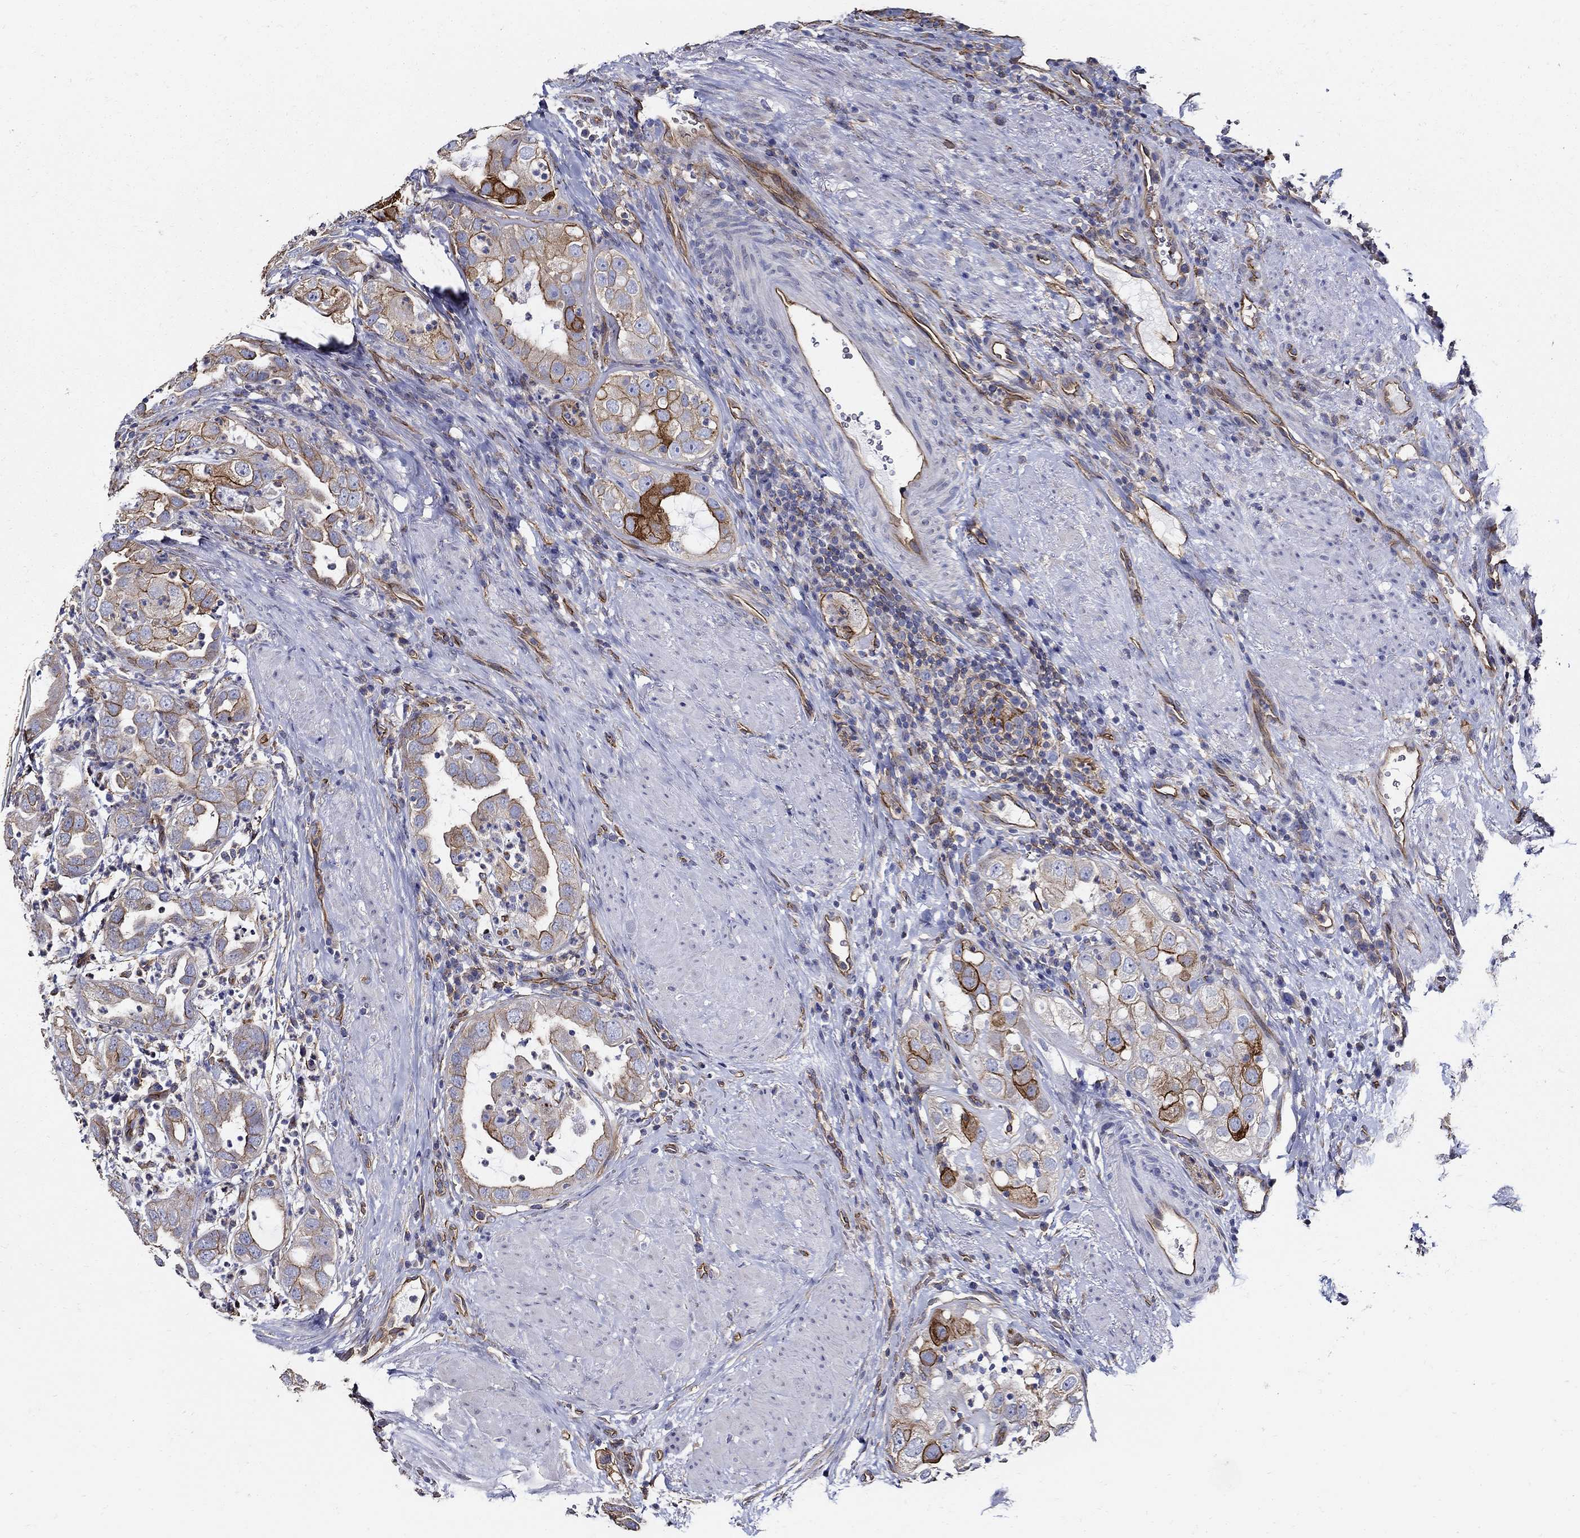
{"staining": {"intensity": "strong", "quantity": "<25%", "location": "cytoplasmic/membranous"}, "tissue": "urothelial cancer", "cell_type": "Tumor cells", "image_type": "cancer", "snomed": [{"axis": "morphology", "description": "Urothelial carcinoma, High grade"}, {"axis": "topography", "description": "Urinary bladder"}], "caption": "Tumor cells reveal strong cytoplasmic/membranous staining in approximately <25% of cells in urothelial carcinoma (high-grade). Ihc stains the protein in brown and the nuclei are stained blue.", "gene": "APBB3", "patient": {"sex": "female", "age": 41}}